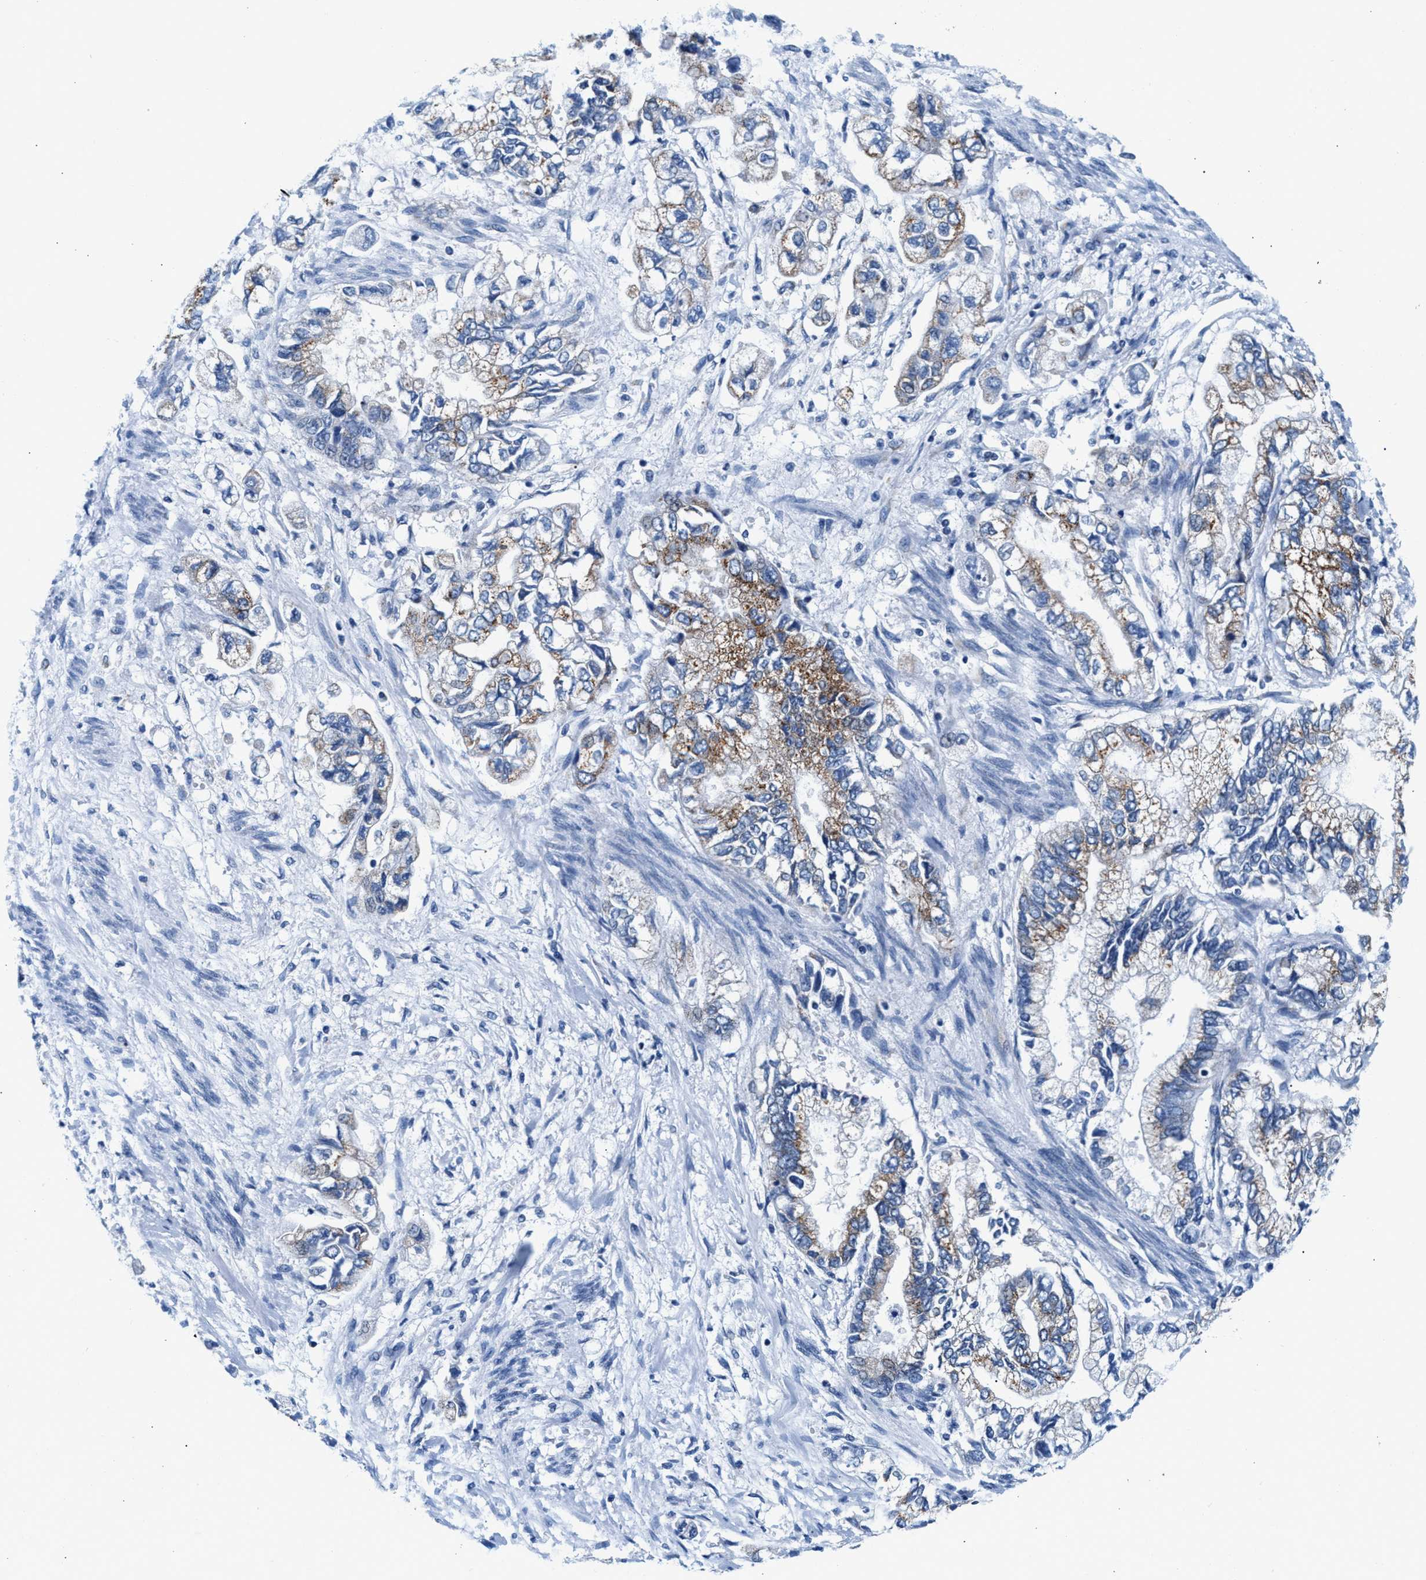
{"staining": {"intensity": "moderate", "quantity": "<25%", "location": "cytoplasmic/membranous"}, "tissue": "stomach cancer", "cell_type": "Tumor cells", "image_type": "cancer", "snomed": [{"axis": "morphology", "description": "Normal tissue, NOS"}, {"axis": "morphology", "description": "Adenocarcinoma, NOS"}, {"axis": "topography", "description": "Stomach"}], "caption": "Stomach adenocarcinoma tissue exhibits moderate cytoplasmic/membranous staining in about <25% of tumor cells", "gene": "VPS53", "patient": {"sex": "male", "age": 62}}